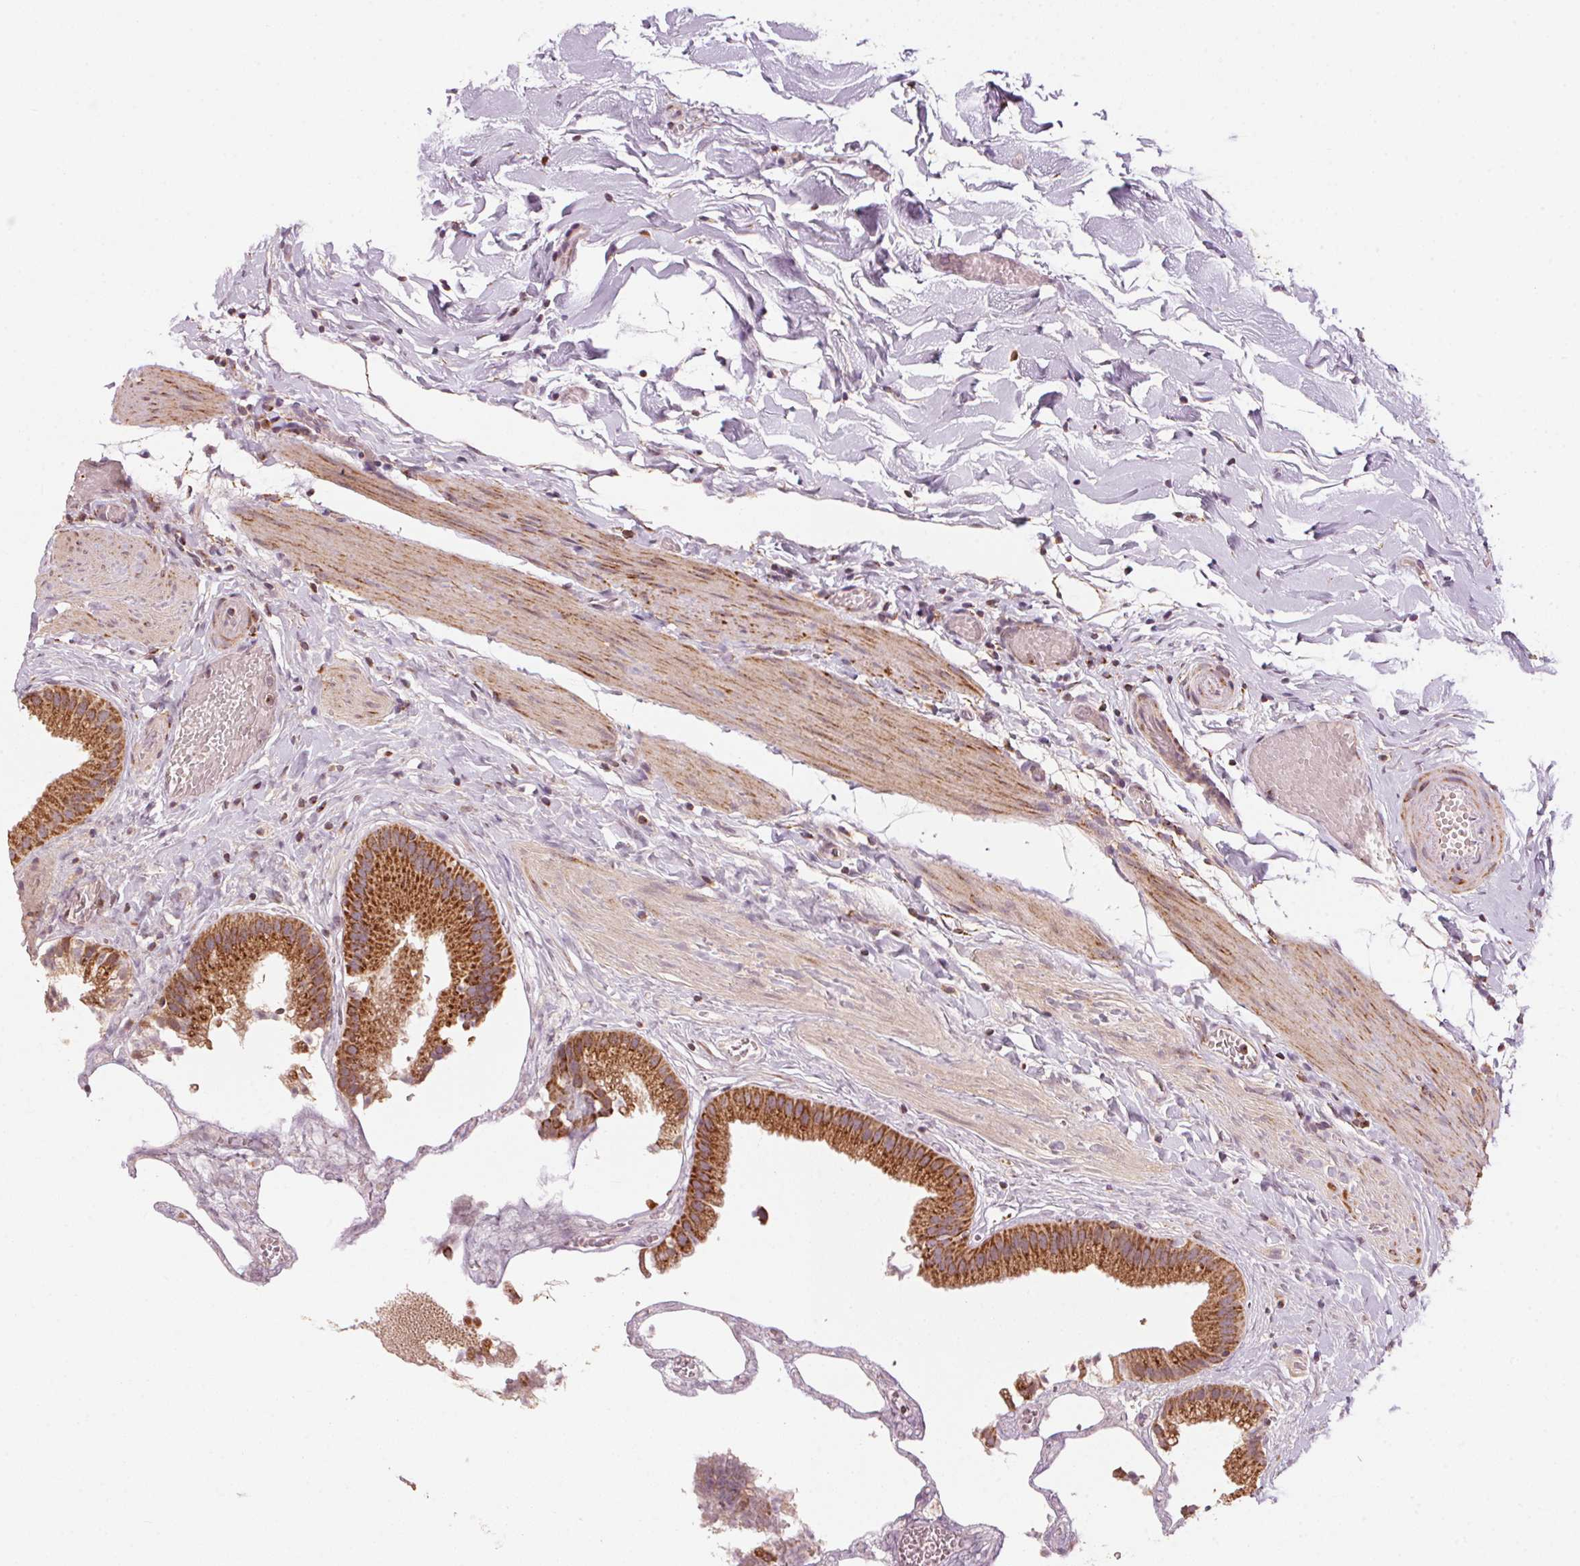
{"staining": {"intensity": "strong", "quantity": ">75%", "location": "cytoplasmic/membranous"}, "tissue": "gallbladder", "cell_type": "Glandular cells", "image_type": "normal", "snomed": [{"axis": "morphology", "description": "Normal tissue, NOS"}, {"axis": "topography", "description": "Gallbladder"}], "caption": "Immunohistochemistry (IHC) of benign human gallbladder displays high levels of strong cytoplasmic/membranous expression in about >75% of glandular cells. The protein is stained brown, and the nuclei are stained in blue (DAB IHC with brightfield microscopy, high magnification).", "gene": "TOMM70", "patient": {"sex": "female", "age": 63}}